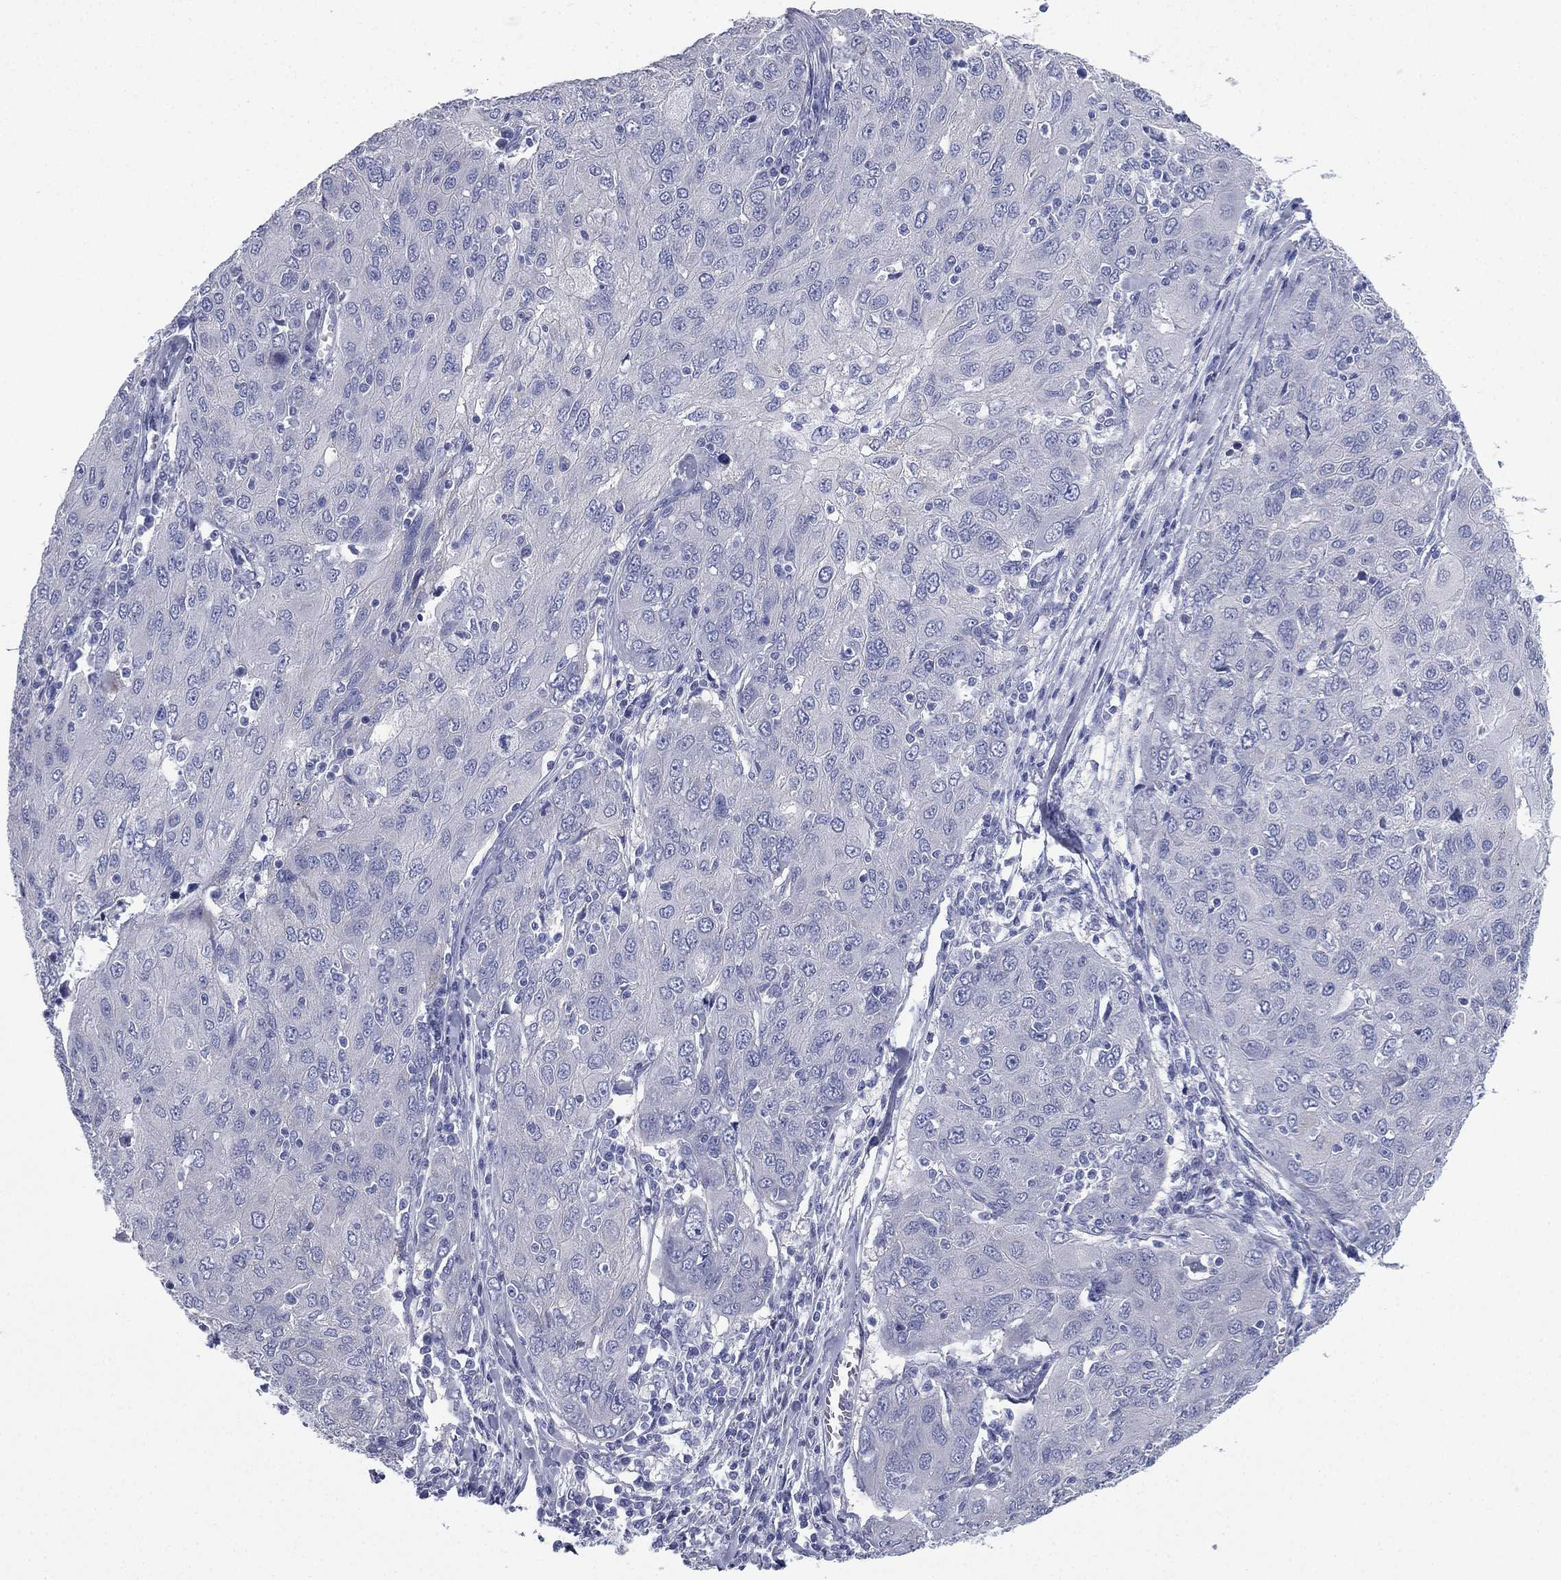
{"staining": {"intensity": "negative", "quantity": "none", "location": "none"}, "tissue": "ovarian cancer", "cell_type": "Tumor cells", "image_type": "cancer", "snomed": [{"axis": "morphology", "description": "Carcinoma, endometroid"}, {"axis": "topography", "description": "Ovary"}], "caption": "Tumor cells show no significant protein positivity in ovarian cancer (endometroid carcinoma).", "gene": "FCER2", "patient": {"sex": "female", "age": 50}}